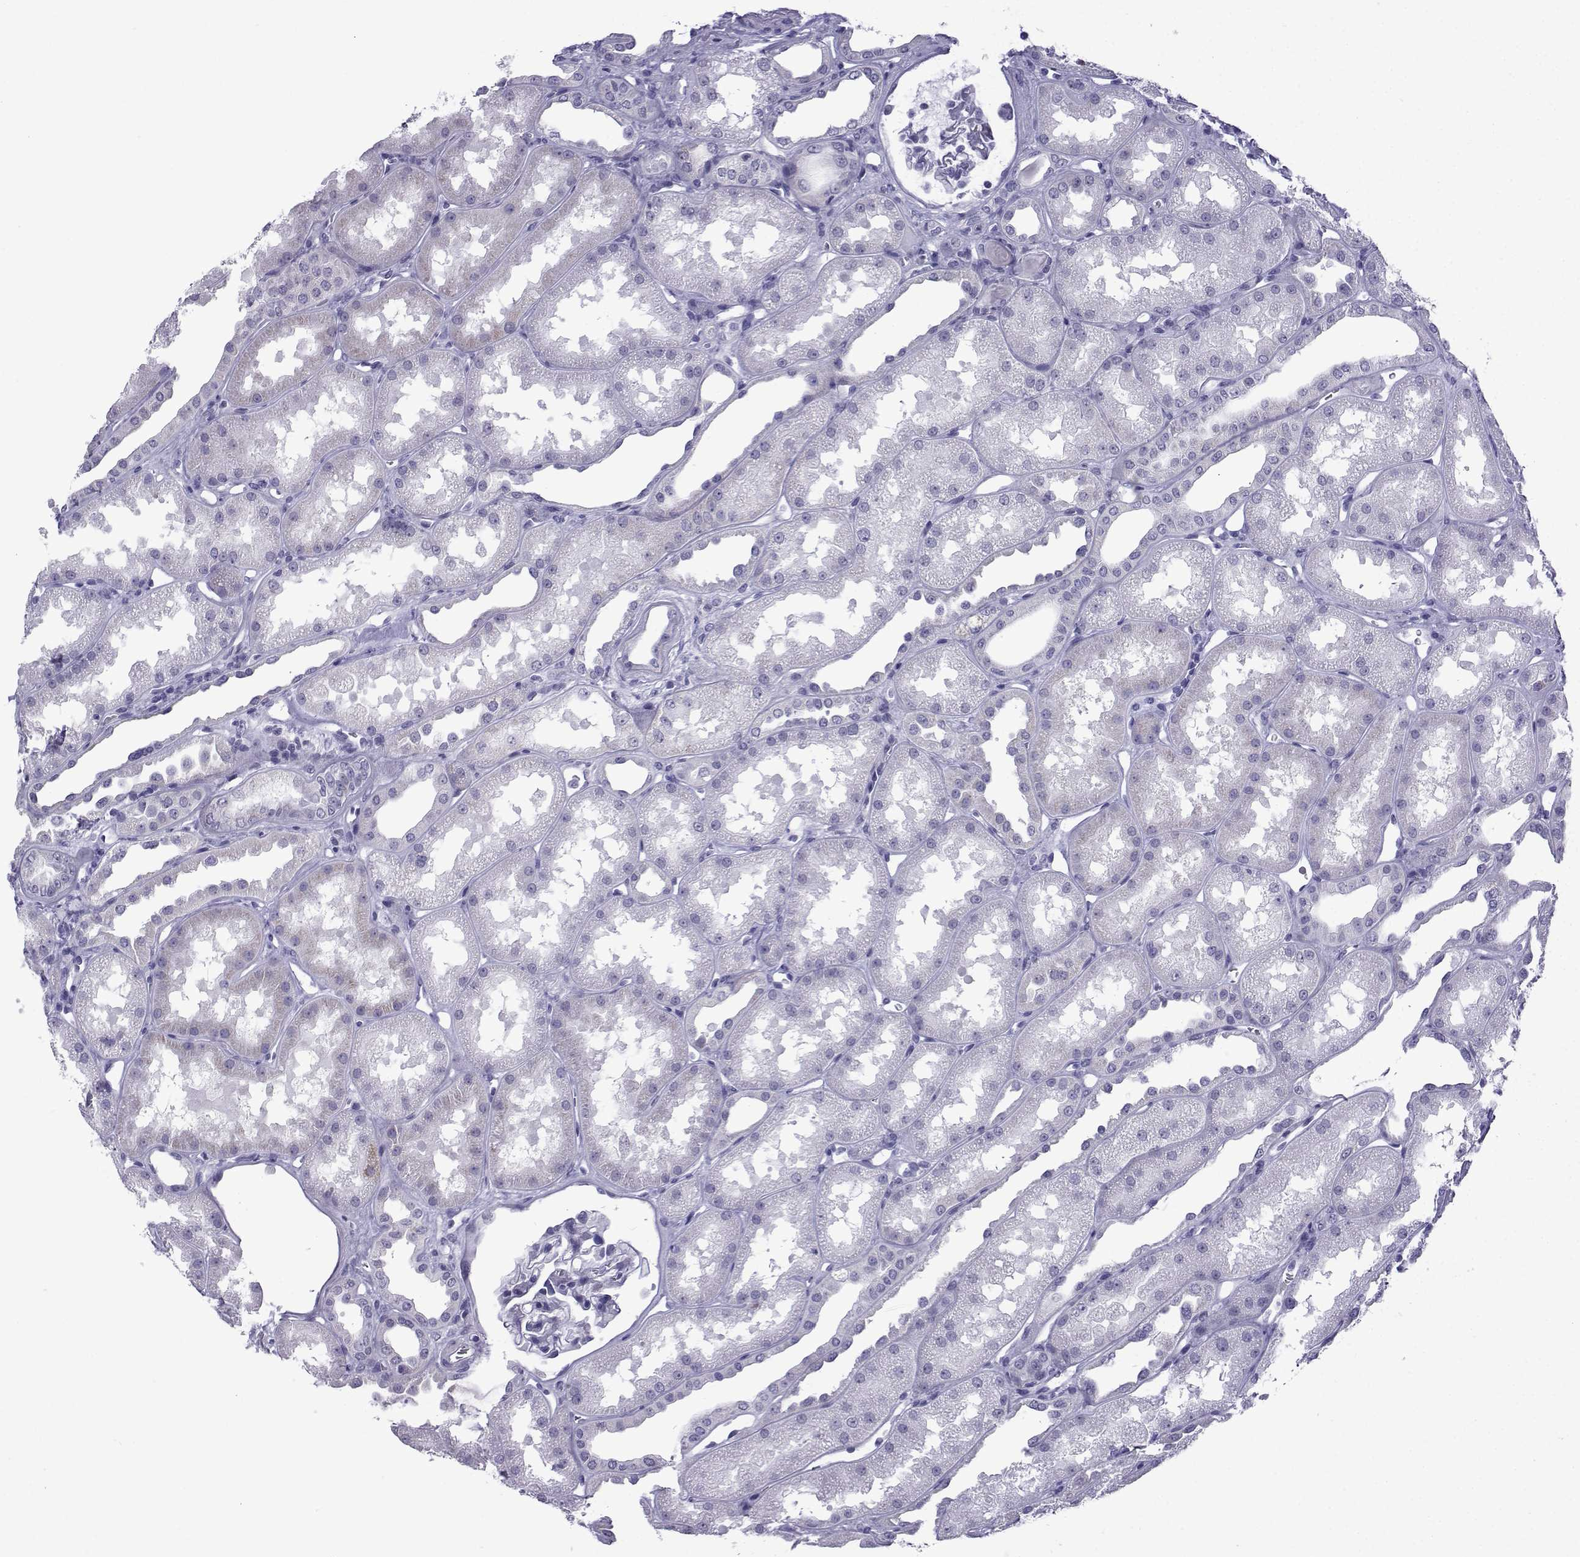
{"staining": {"intensity": "negative", "quantity": "none", "location": "none"}, "tissue": "kidney", "cell_type": "Cells in glomeruli", "image_type": "normal", "snomed": [{"axis": "morphology", "description": "Normal tissue, NOS"}, {"axis": "topography", "description": "Kidney"}], "caption": "Immunohistochemistry (IHC) of unremarkable human kidney displays no positivity in cells in glomeruli.", "gene": "ACRBP", "patient": {"sex": "male", "age": 61}}